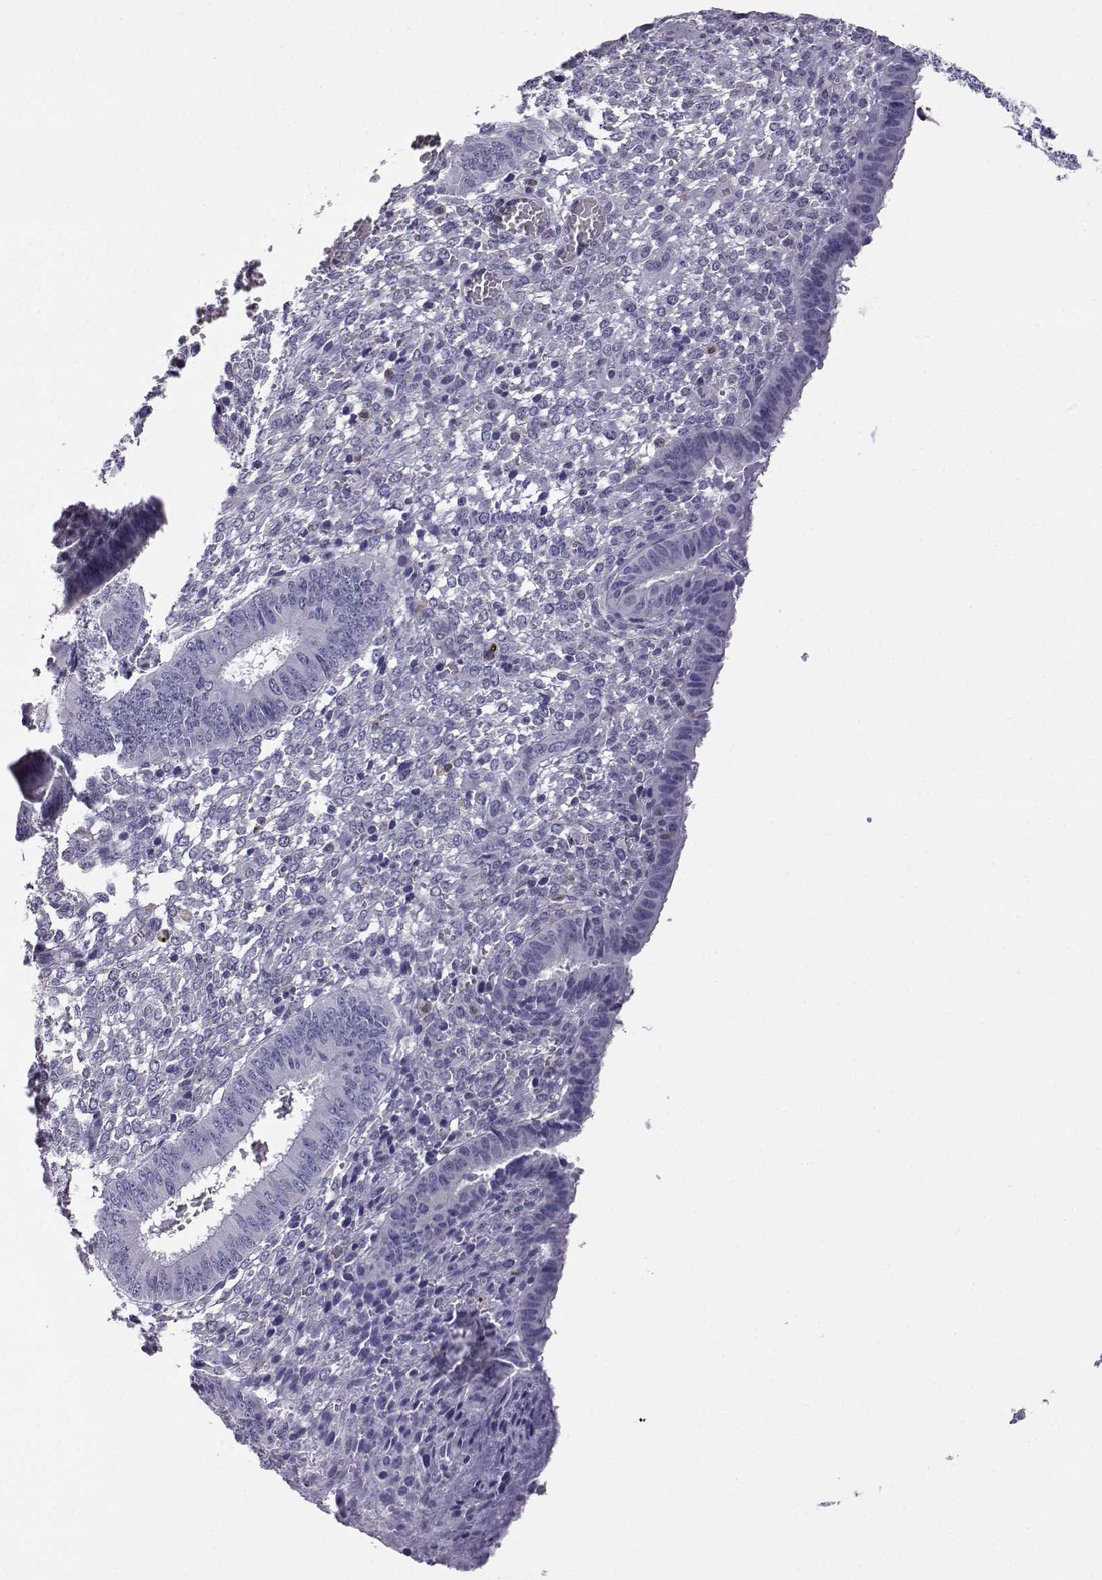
{"staining": {"intensity": "negative", "quantity": "none", "location": "none"}, "tissue": "endometrium", "cell_type": "Cells in endometrial stroma", "image_type": "normal", "snomed": [{"axis": "morphology", "description": "Normal tissue, NOS"}, {"axis": "topography", "description": "Endometrium"}], "caption": "IHC of unremarkable endometrium demonstrates no expression in cells in endometrial stroma. (Brightfield microscopy of DAB (3,3'-diaminobenzidine) immunohistochemistry (IHC) at high magnification).", "gene": "AKR1B1", "patient": {"sex": "female", "age": 42}}